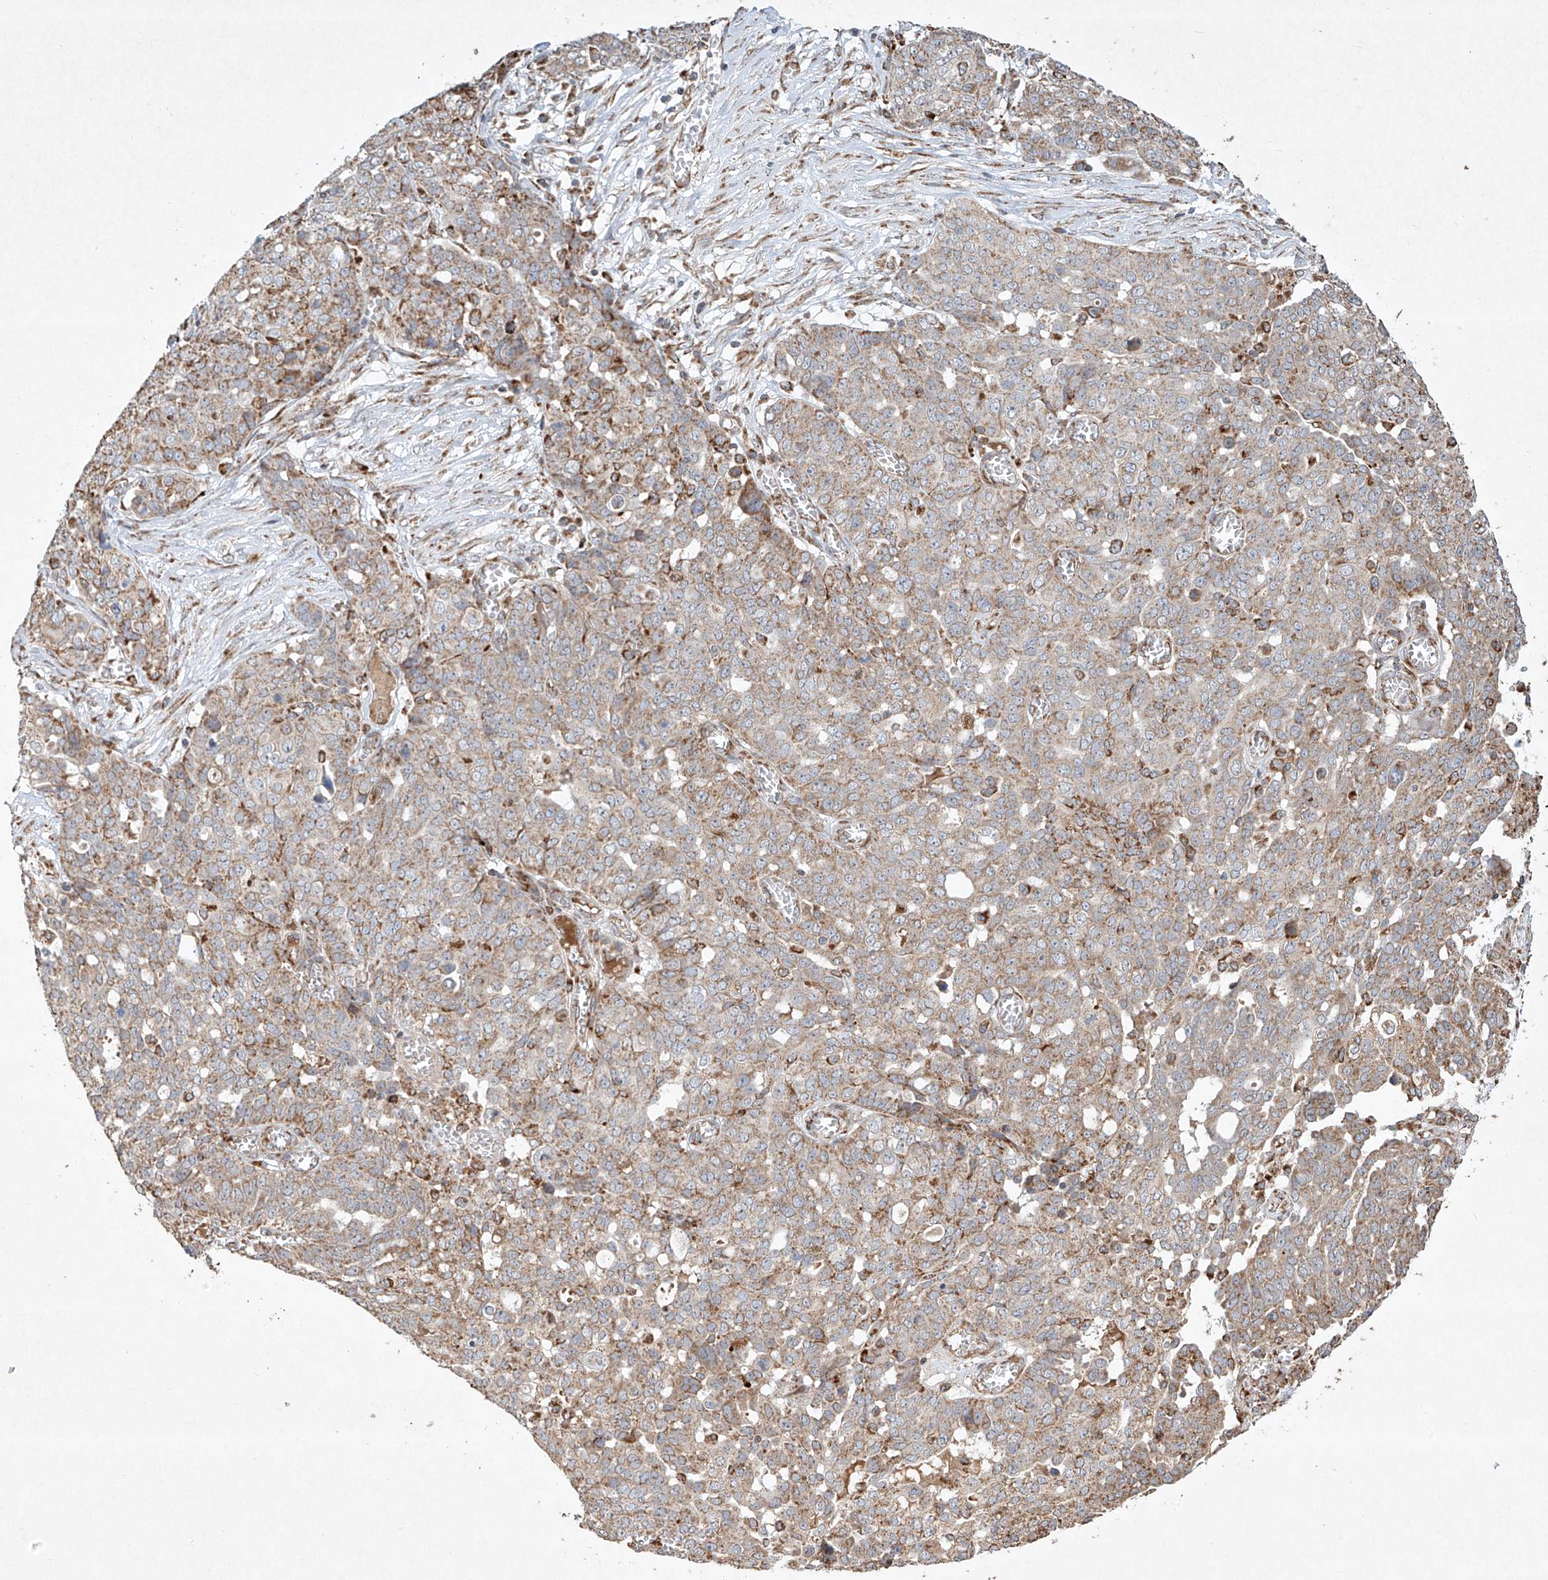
{"staining": {"intensity": "weak", "quantity": ">75%", "location": "cytoplasmic/membranous"}, "tissue": "ovarian cancer", "cell_type": "Tumor cells", "image_type": "cancer", "snomed": [{"axis": "morphology", "description": "Cystadenocarcinoma, serous, NOS"}, {"axis": "topography", "description": "Soft tissue"}, {"axis": "topography", "description": "Ovary"}], "caption": "Weak cytoplasmic/membranous positivity for a protein is identified in about >75% of tumor cells of serous cystadenocarcinoma (ovarian) using IHC.", "gene": "SEMA3B", "patient": {"sex": "female", "age": 57}}